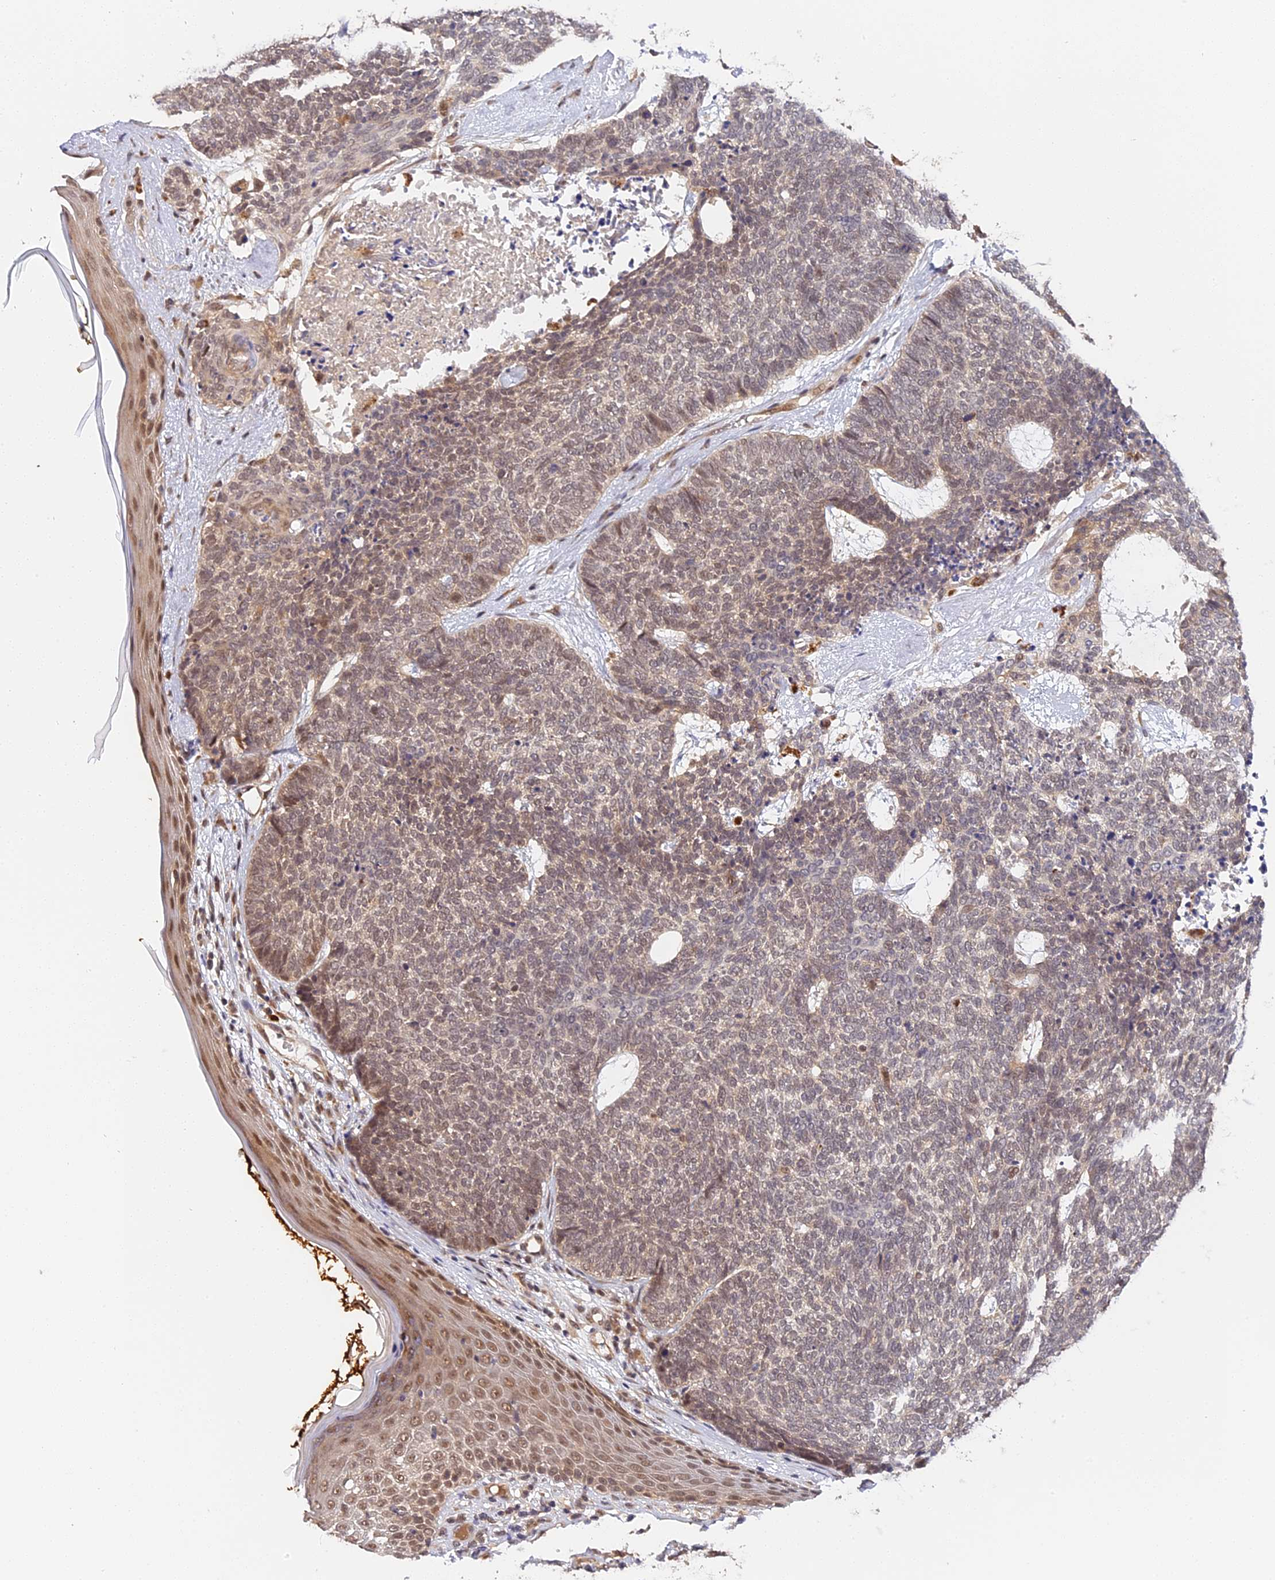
{"staining": {"intensity": "weak", "quantity": "25%-75%", "location": "cytoplasmic/membranous,nuclear"}, "tissue": "skin cancer", "cell_type": "Tumor cells", "image_type": "cancer", "snomed": [{"axis": "morphology", "description": "Basal cell carcinoma"}, {"axis": "topography", "description": "Skin"}], "caption": "A brown stain labels weak cytoplasmic/membranous and nuclear staining of a protein in basal cell carcinoma (skin) tumor cells.", "gene": "IMPACT", "patient": {"sex": "female", "age": 84}}